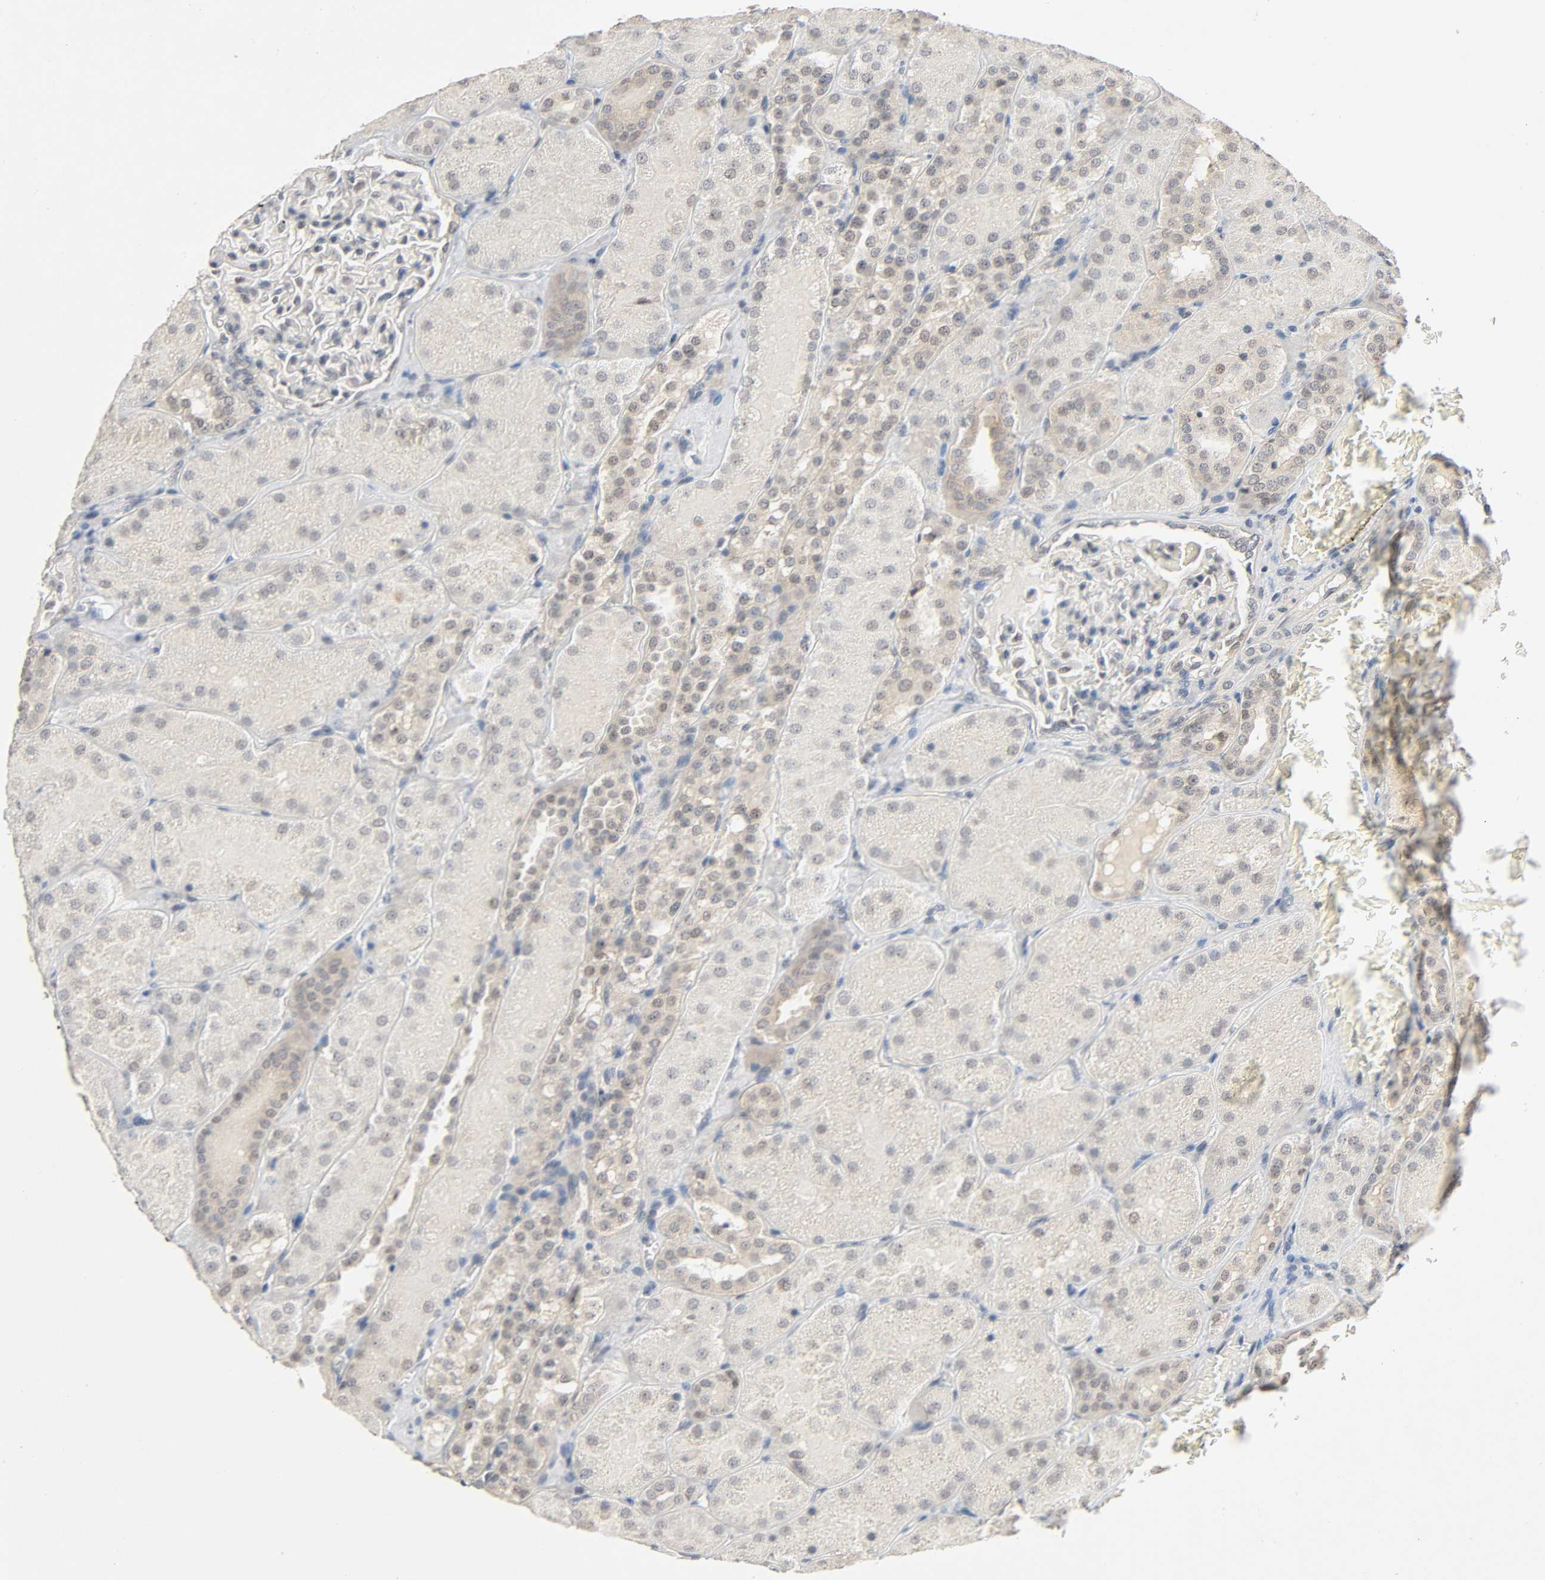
{"staining": {"intensity": "negative", "quantity": "none", "location": "none"}, "tissue": "kidney", "cell_type": "Cells in glomeruli", "image_type": "normal", "snomed": [{"axis": "morphology", "description": "Normal tissue, NOS"}, {"axis": "topography", "description": "Kidney"}], "caption": "IHC histopathology image of normal human kidney stained for a protein (brown), which exhibits no staining in cells in glomeruli. (DAB immunohistochemistry (IHC) with hematoxylin counter stain).", "gene": "MAPKAPK5", "patient": {"sex": "male", "age": 28}}